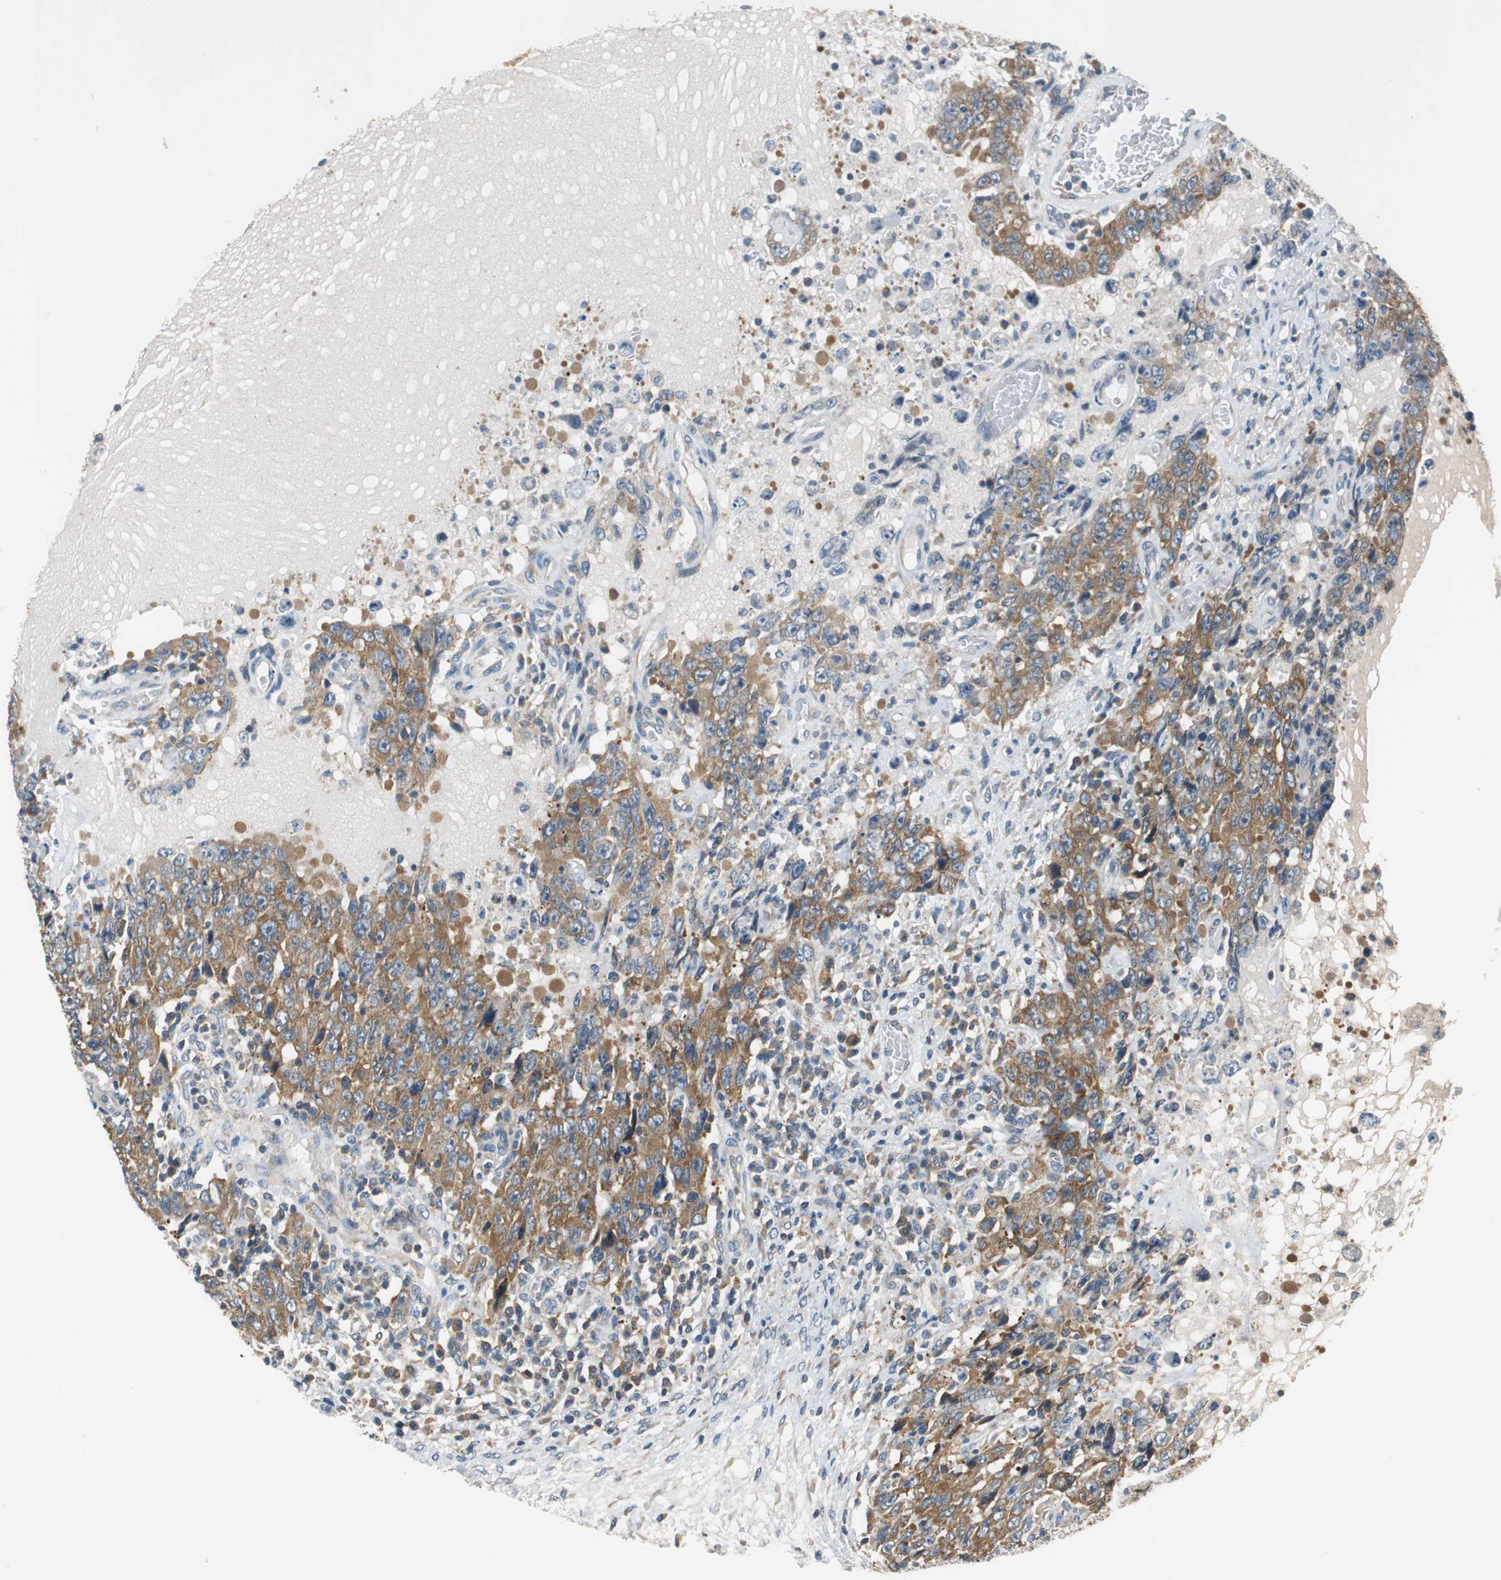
{"staining": {"intensity": "moderate", "quantity": ">75%", "location": "cytoplasmic/membranous"}, "tissue": "testis cancer", "cell_type": "Tumor cells", "image_type": "cancer", "snomed": [{"axis": "morphology", "description": "Carcinoma, Embryonal, NOS"}, {"axis": "topography", "description": "Testis"}], "caption": "Immunohistochemical staining of testis cancer displays medium levels of moderate cytoplasmic/membranous protein positivity in about >75% of tumor cells.", "gene": "CNOT3", "patient": {"sex": "male", "age": 26}}